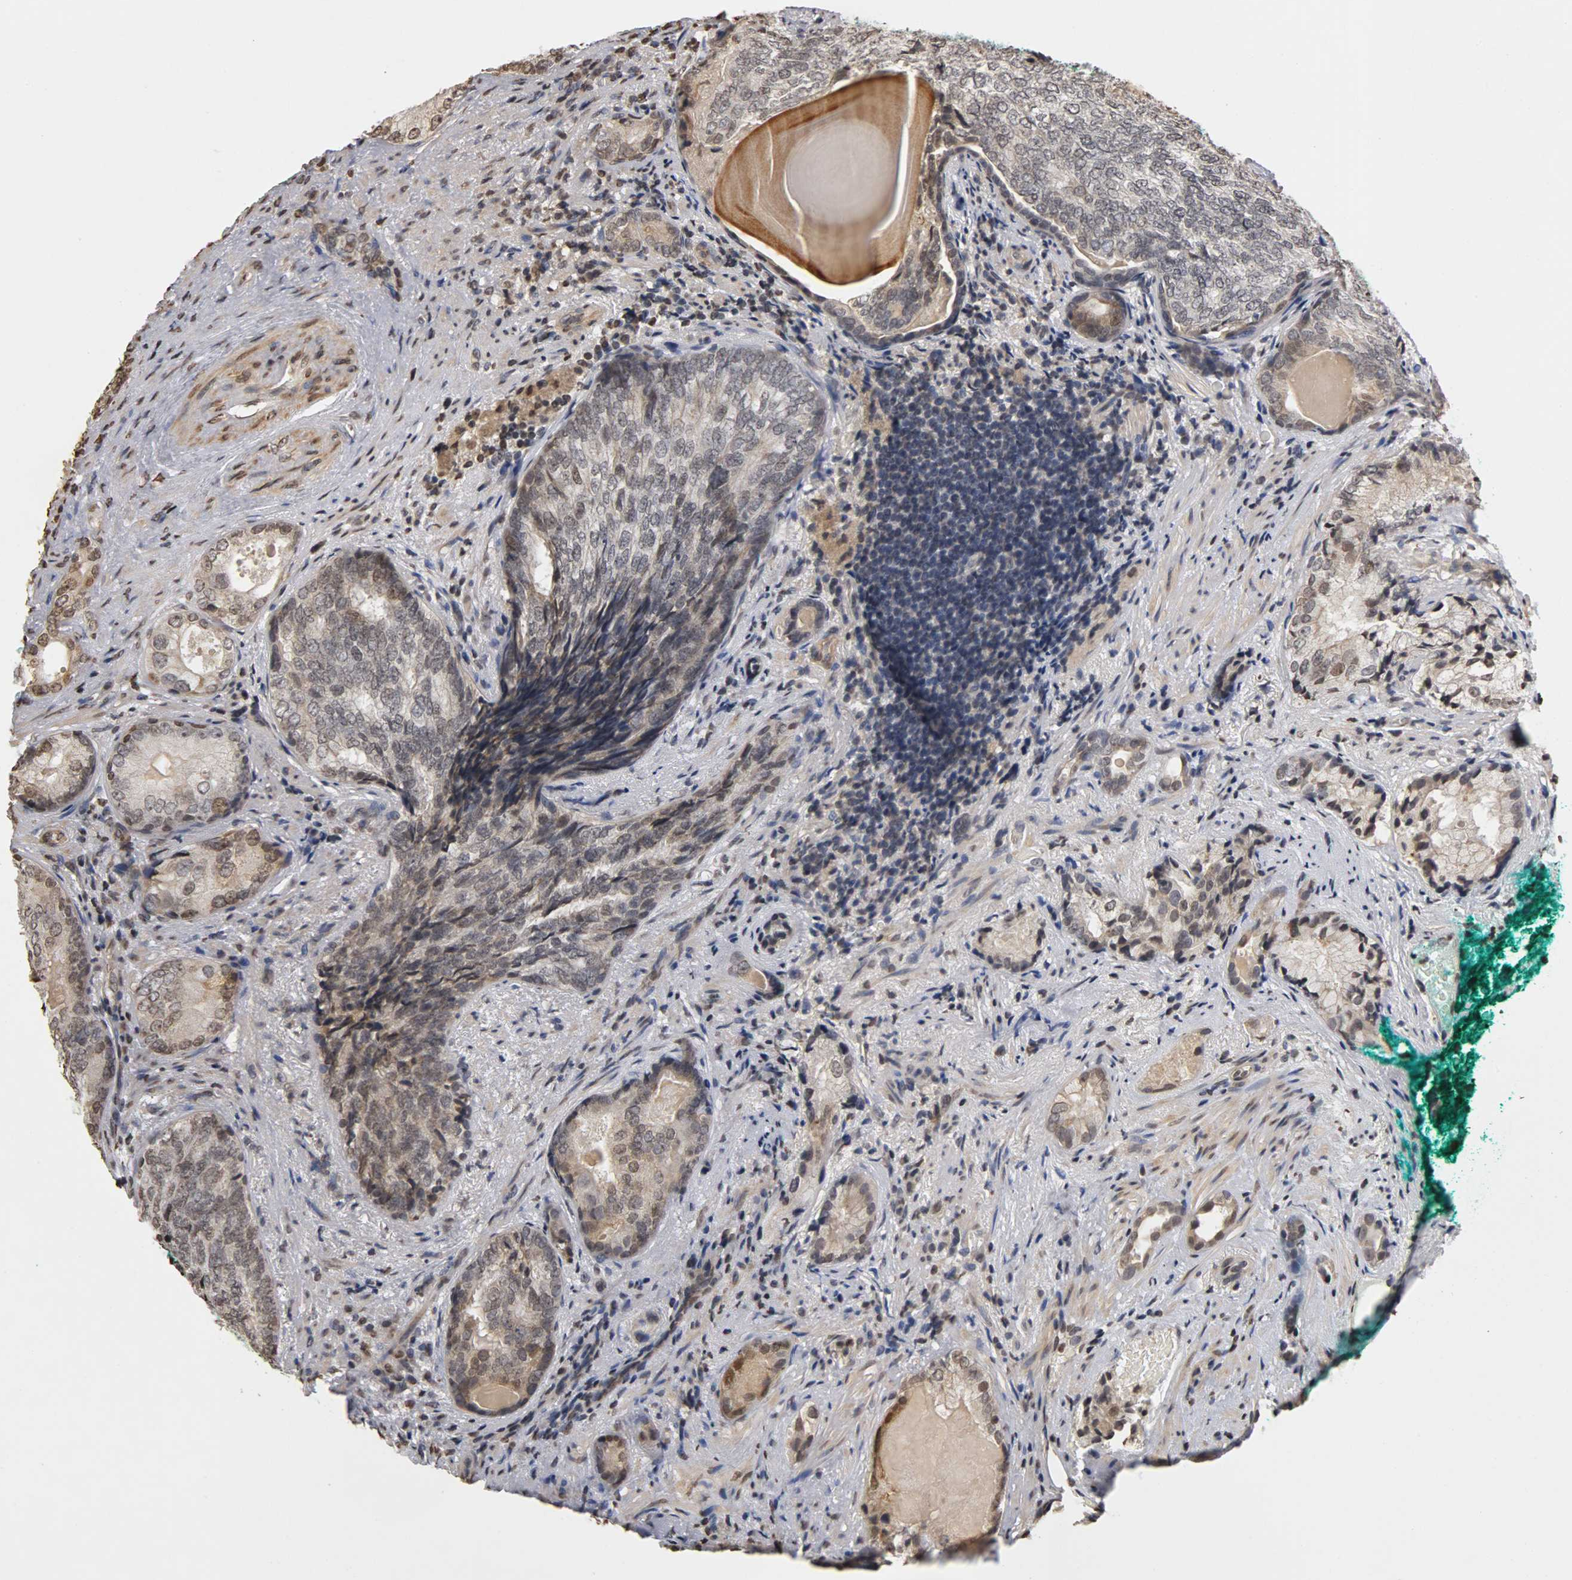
{"staining": {"intensity": "weak", "quantity": "25%-75%", "location": "cytoplasmic/membranous,nuclear"}, "tissue": "prostate cancer", "cell_type": "Tumor cells", "image_type": "cancer", "snomed": [{"axis": "morphology", "description": "Adenocarcinoma, High grade"}, {"axis": "topography", "description": "Prostate"}], "caption": "Prostate cancer (adenocarcinoma (high-grade)) stained with a brown dye demonstrates weak cytoplasmic/membranous and nuclear positive expression in approximately 25%-75% of tumor cells.", "gene": "ERCC2", "patient": {"sex": "male", "age": 66}}